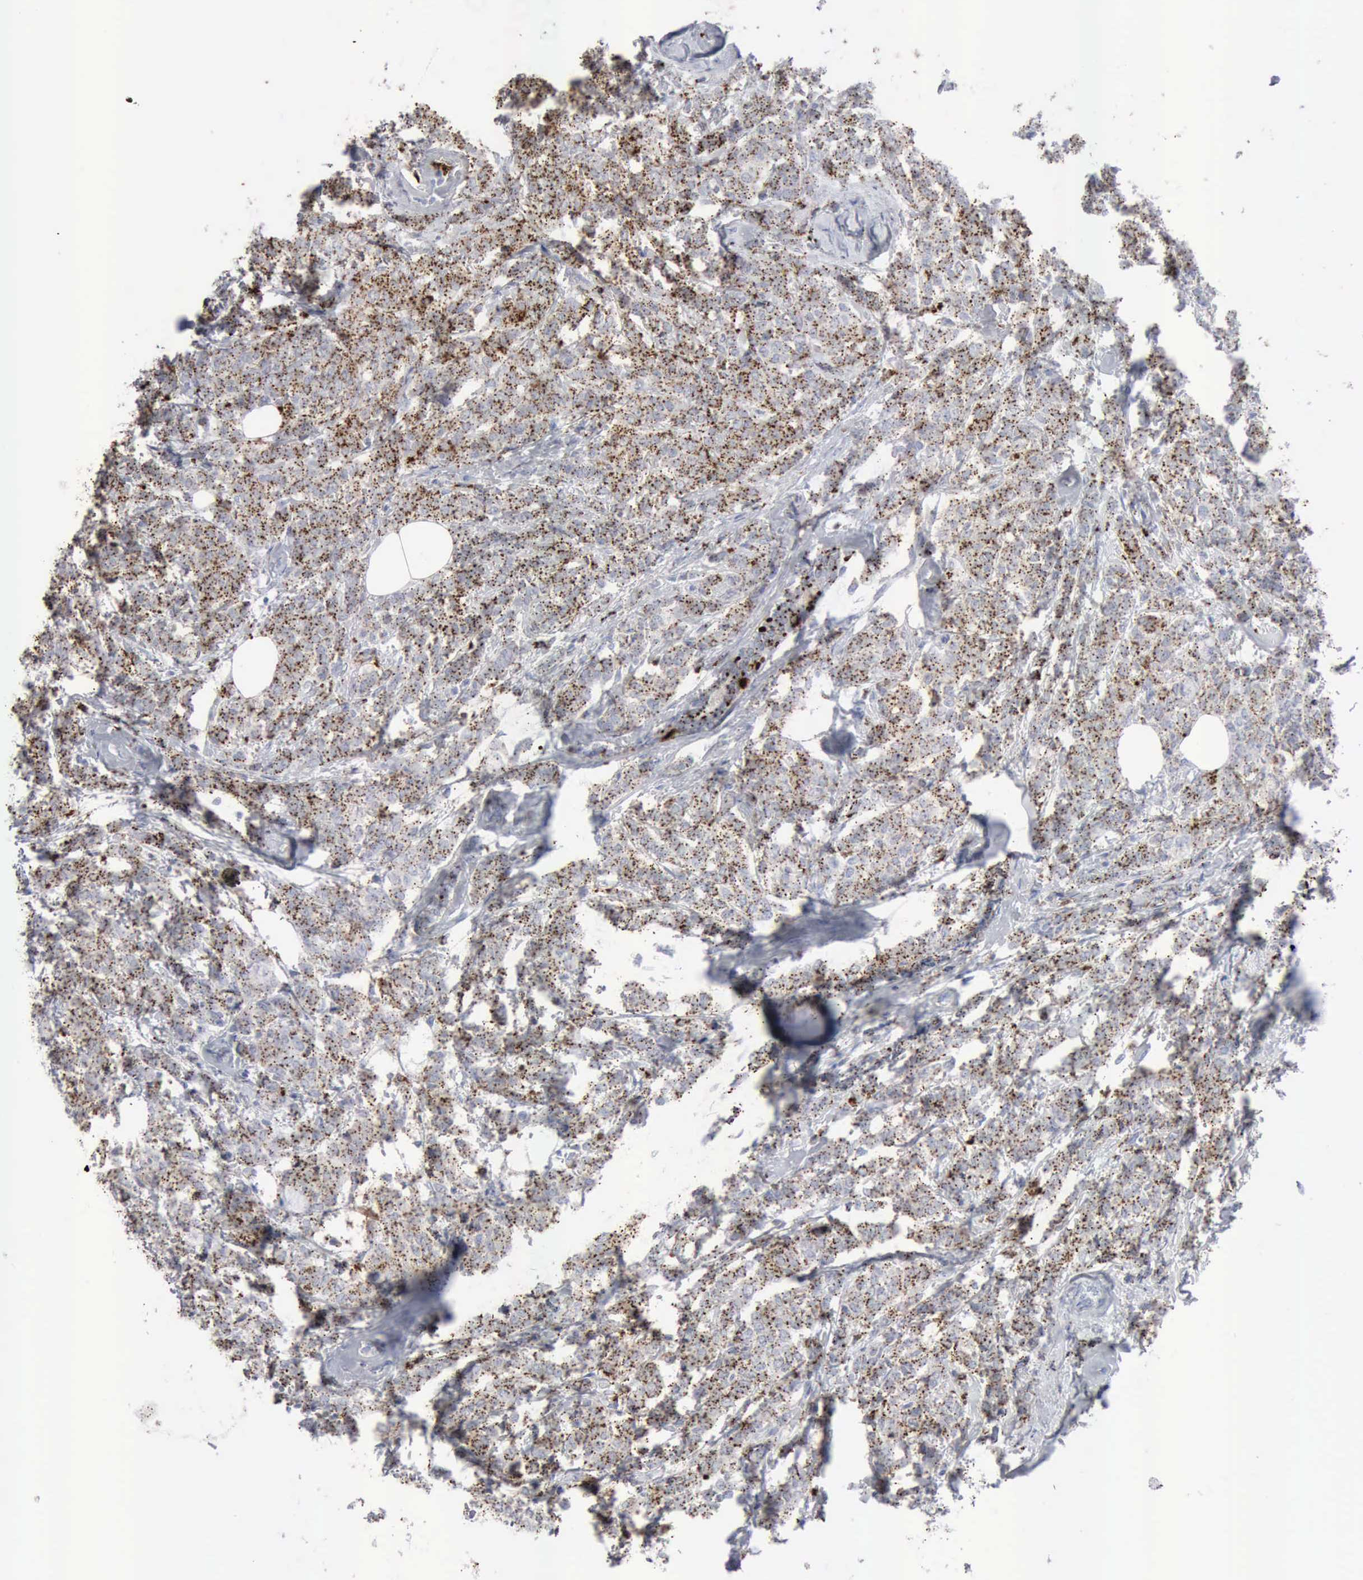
{"staining": {"intensity": "strong", "quantity": ">75%", "location": "cytoplasmic/membranous"}, "tissue": "breast cancer", "cell_type": "Tumor cells", "image_type": "cancer", "snomed": [{"axis": "morphology", "description": "Lobular carcinoma"}, {"axis": "topography", "description": "Breast"}], "caption": "Approximately >75% of tumor cells in breast cancer display strong cytoplasmic/membranous protein staining as visualized by brown immunohistochemical staining.", "gene": "GLA", "patient": {"sex": "female", "age": 60}}